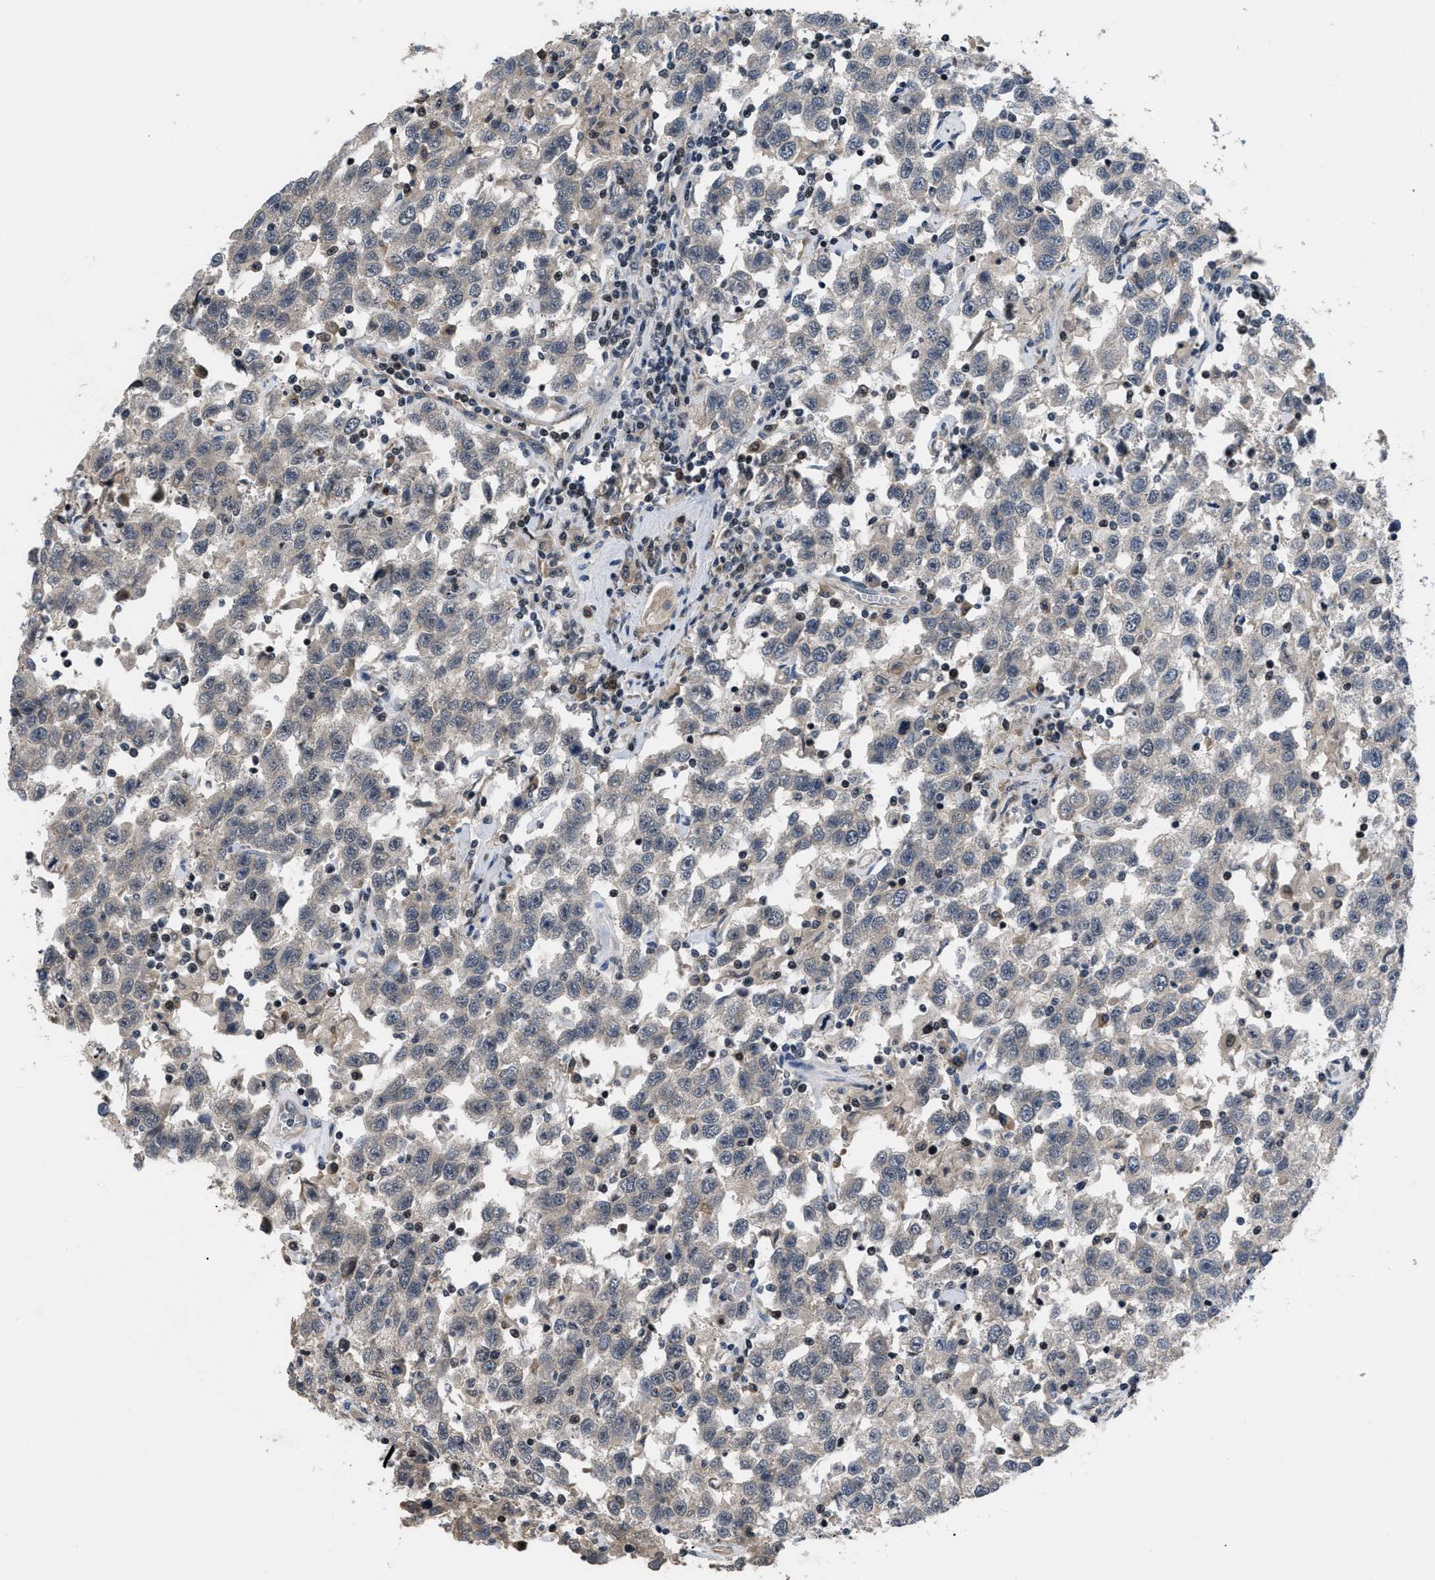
{"staining": {"intensity": "weak", "quantity": "<25%", "location": "cytoplasmic/membranous"}, "tissue": "testis cancer", "cell_type": "Tumor cells", "image_type": "cancer", "snomed": [{"axis": "morphology", "description": "Seminoma, NOS"}, {"axis": "topography", "description": "Testis"}], "caption": "Testis cancer stained for a protein using immunohistochemistry exhibits no staining tumor cells.", "gene": "DNAJC14", "patient": {"sex": "male", "age": 41}}